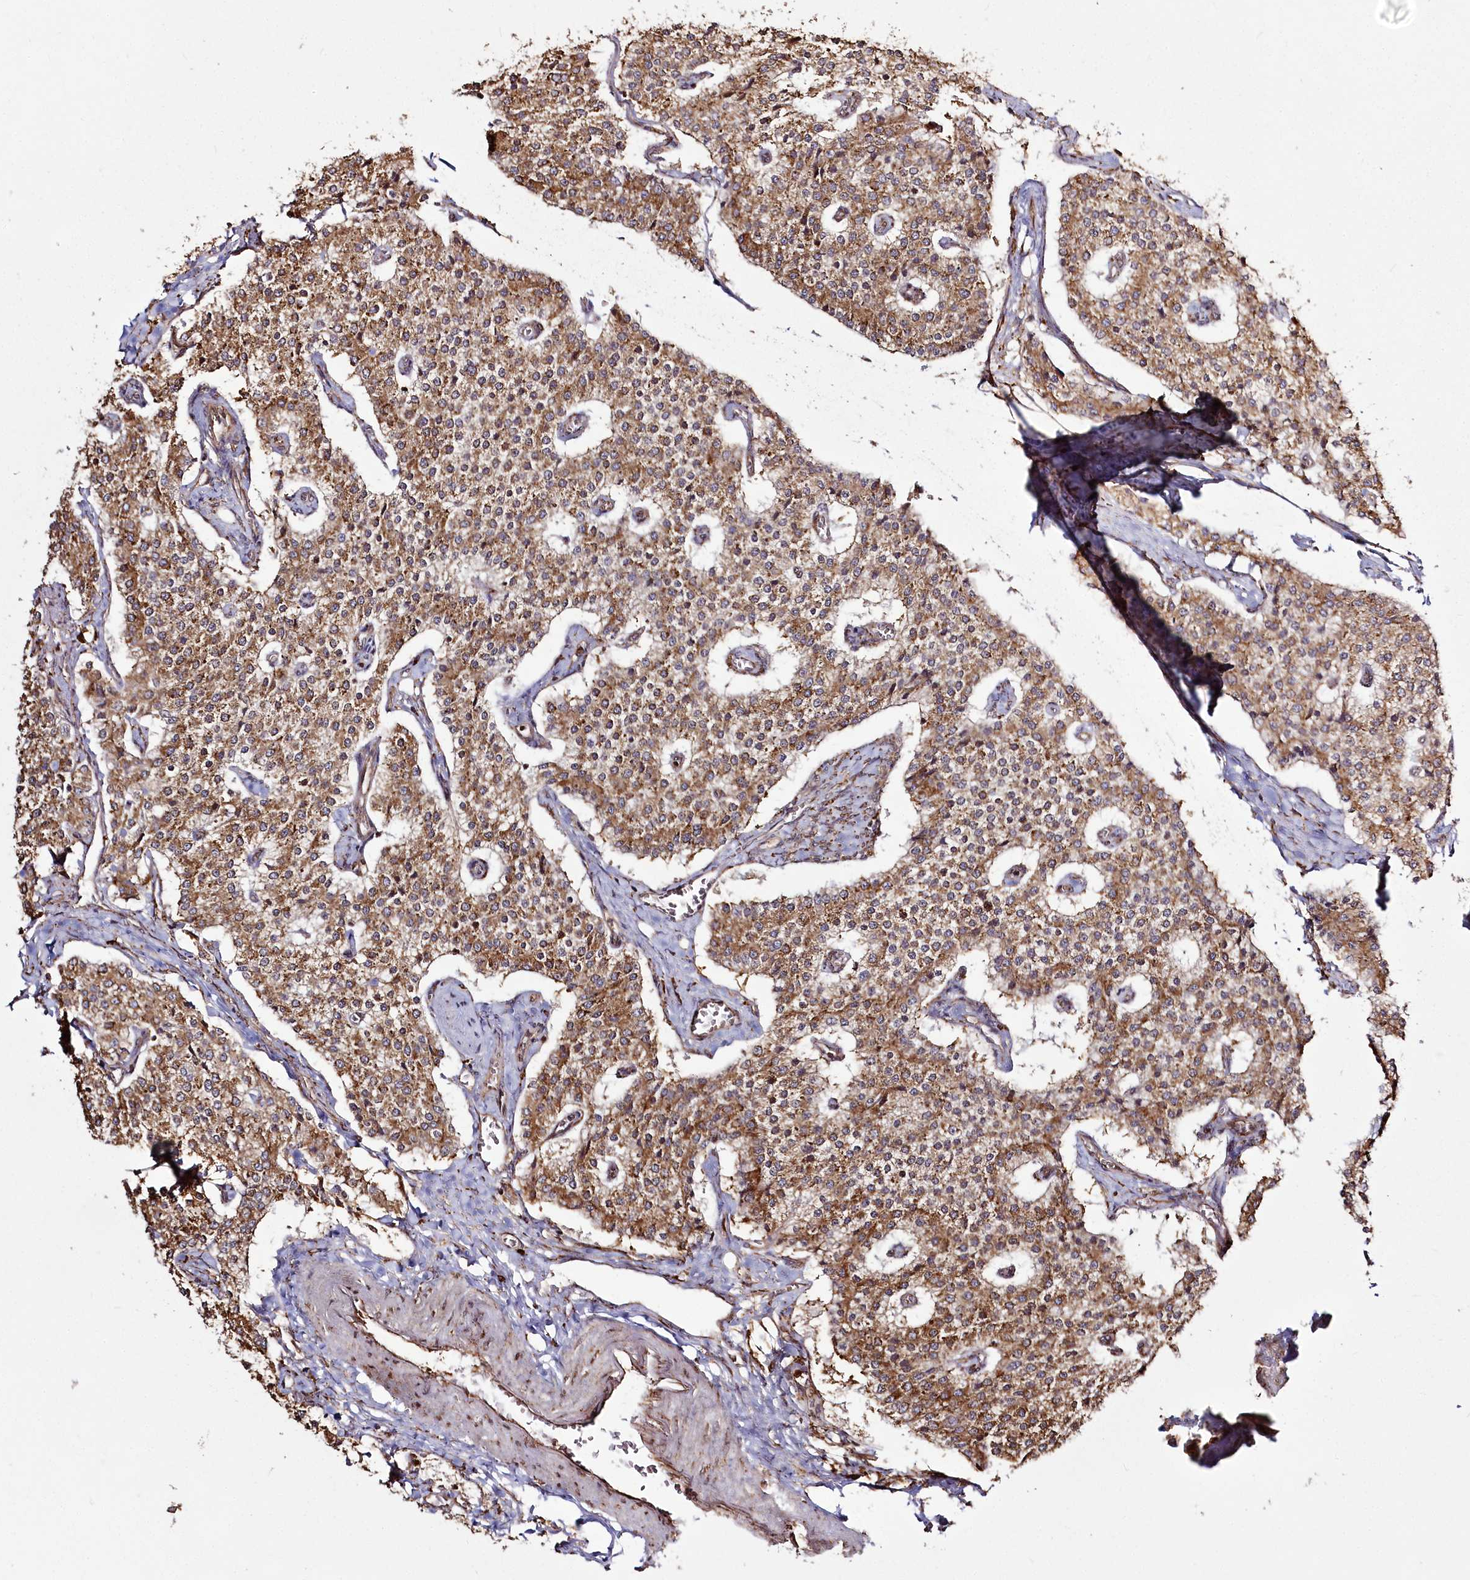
{"staining": {"intensity": "moderate", "quantity": ">75%", "location": "cytoplasmic/membranous"}, "tissue": "carcinoid", "cell_type": "Tumor cells", "image_type": "cancer", "snomed": [{"axis": "morphology", "description": "Carcinoid, malignant, NOS"}, {"axis": "topography", "description": "Colon"}], "caption": "The immunohistochemical stain highlights moderate cytoplasmic/membranous expression in tumor cells of carcinoid tissue.", "gene": "FAM13A", "patient": {"sex": "female", "age": 52}}